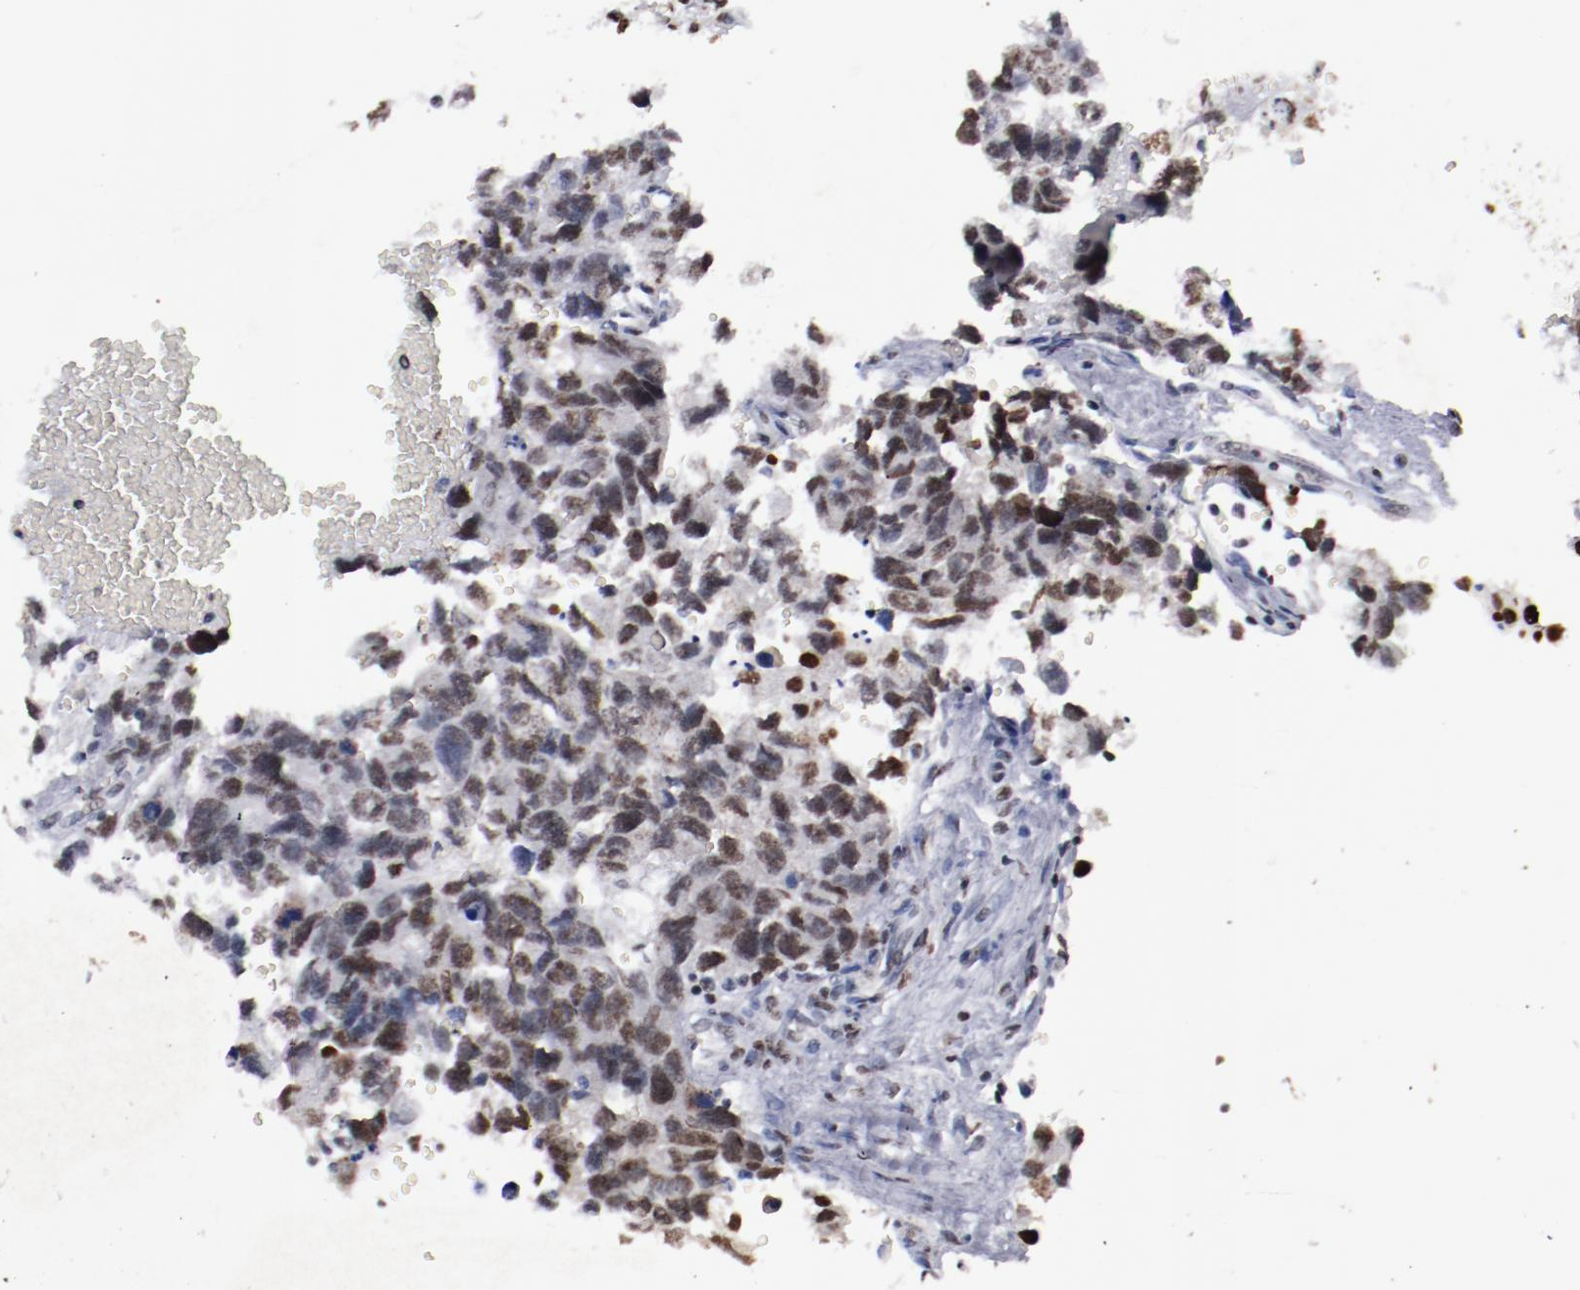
{"staining": {"intensity": "strong", "quantity": ">75%", "location": "nuclear"}, "tissue": "testis cancer", "cell_type": "Tumor cells", "image_type": "cancer", "snomed": [{"axis": "morphology", "description": "Carcinoma, Embryonal, NOS"}, {"axis": "topography", "description": "Testis"}], "caption": "A high amount of strong nuclear positivity is identified in approximately >75% of tumor cells in embryonal carcinoma (testis) tissue.", "gene": "HNRNPA2B1", "patient": {"sex": "male", "age": 31}}